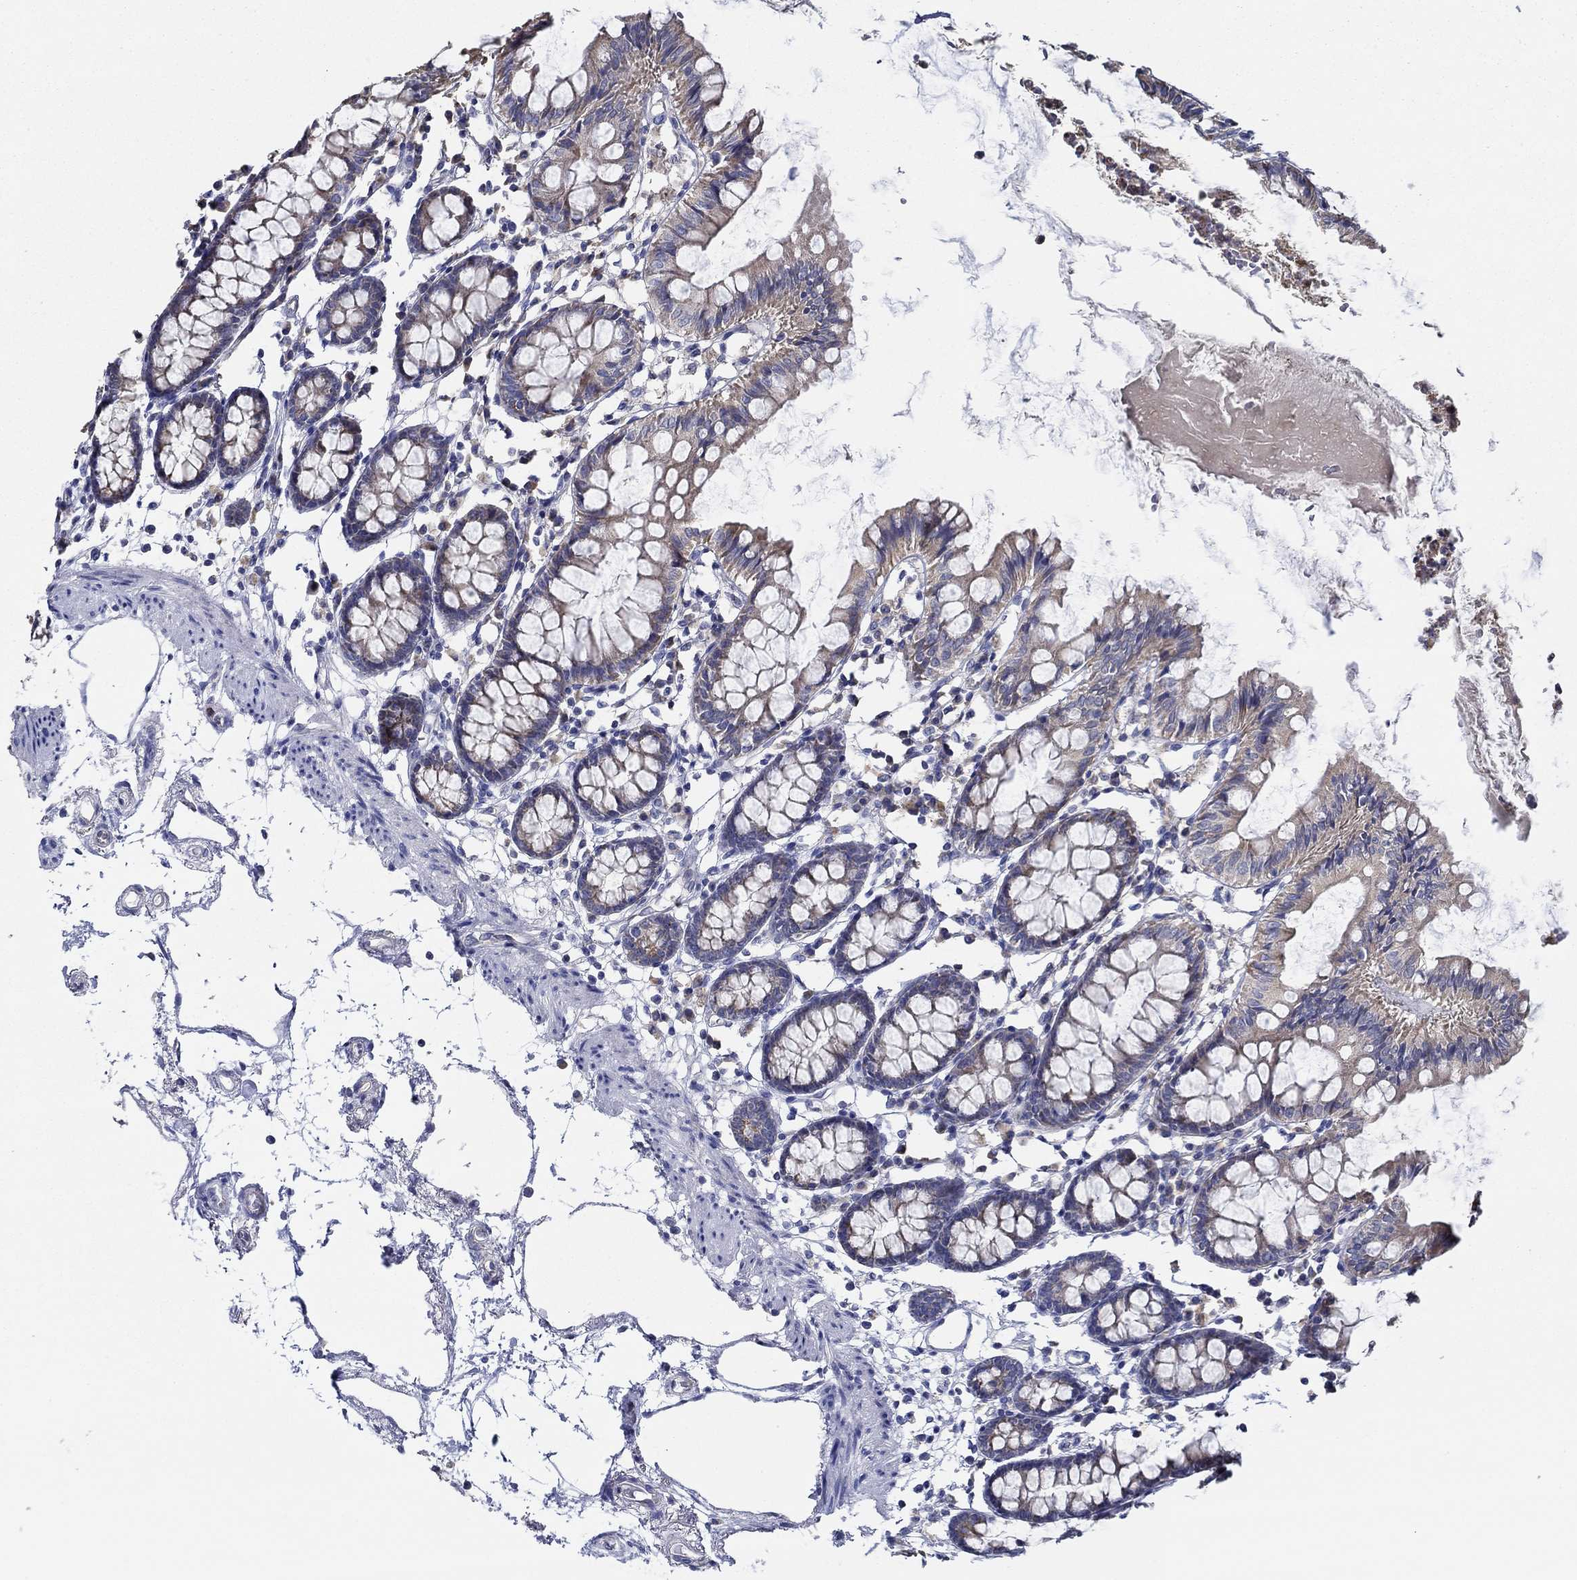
{"staining": {"intensity": "negative", "quantity": "none", "location": "none"}, "tissue": "colon", "cell_type": "Endothelial cells", "image_type": "normal", "snomed": [{"axis": "morphology", "description": "Normal tissue, NOS"}, {"axis": "topography", "description": "Colon"}], "caption": "Endothelial cells are negative for brown protein staining in unremarkable colon. The staining is performed using DAB brown chromogen with nuclei counter-stained in using hematoxylin.", "gene": "CFAP61", "patient": {"sex": "female", "age": 84}}